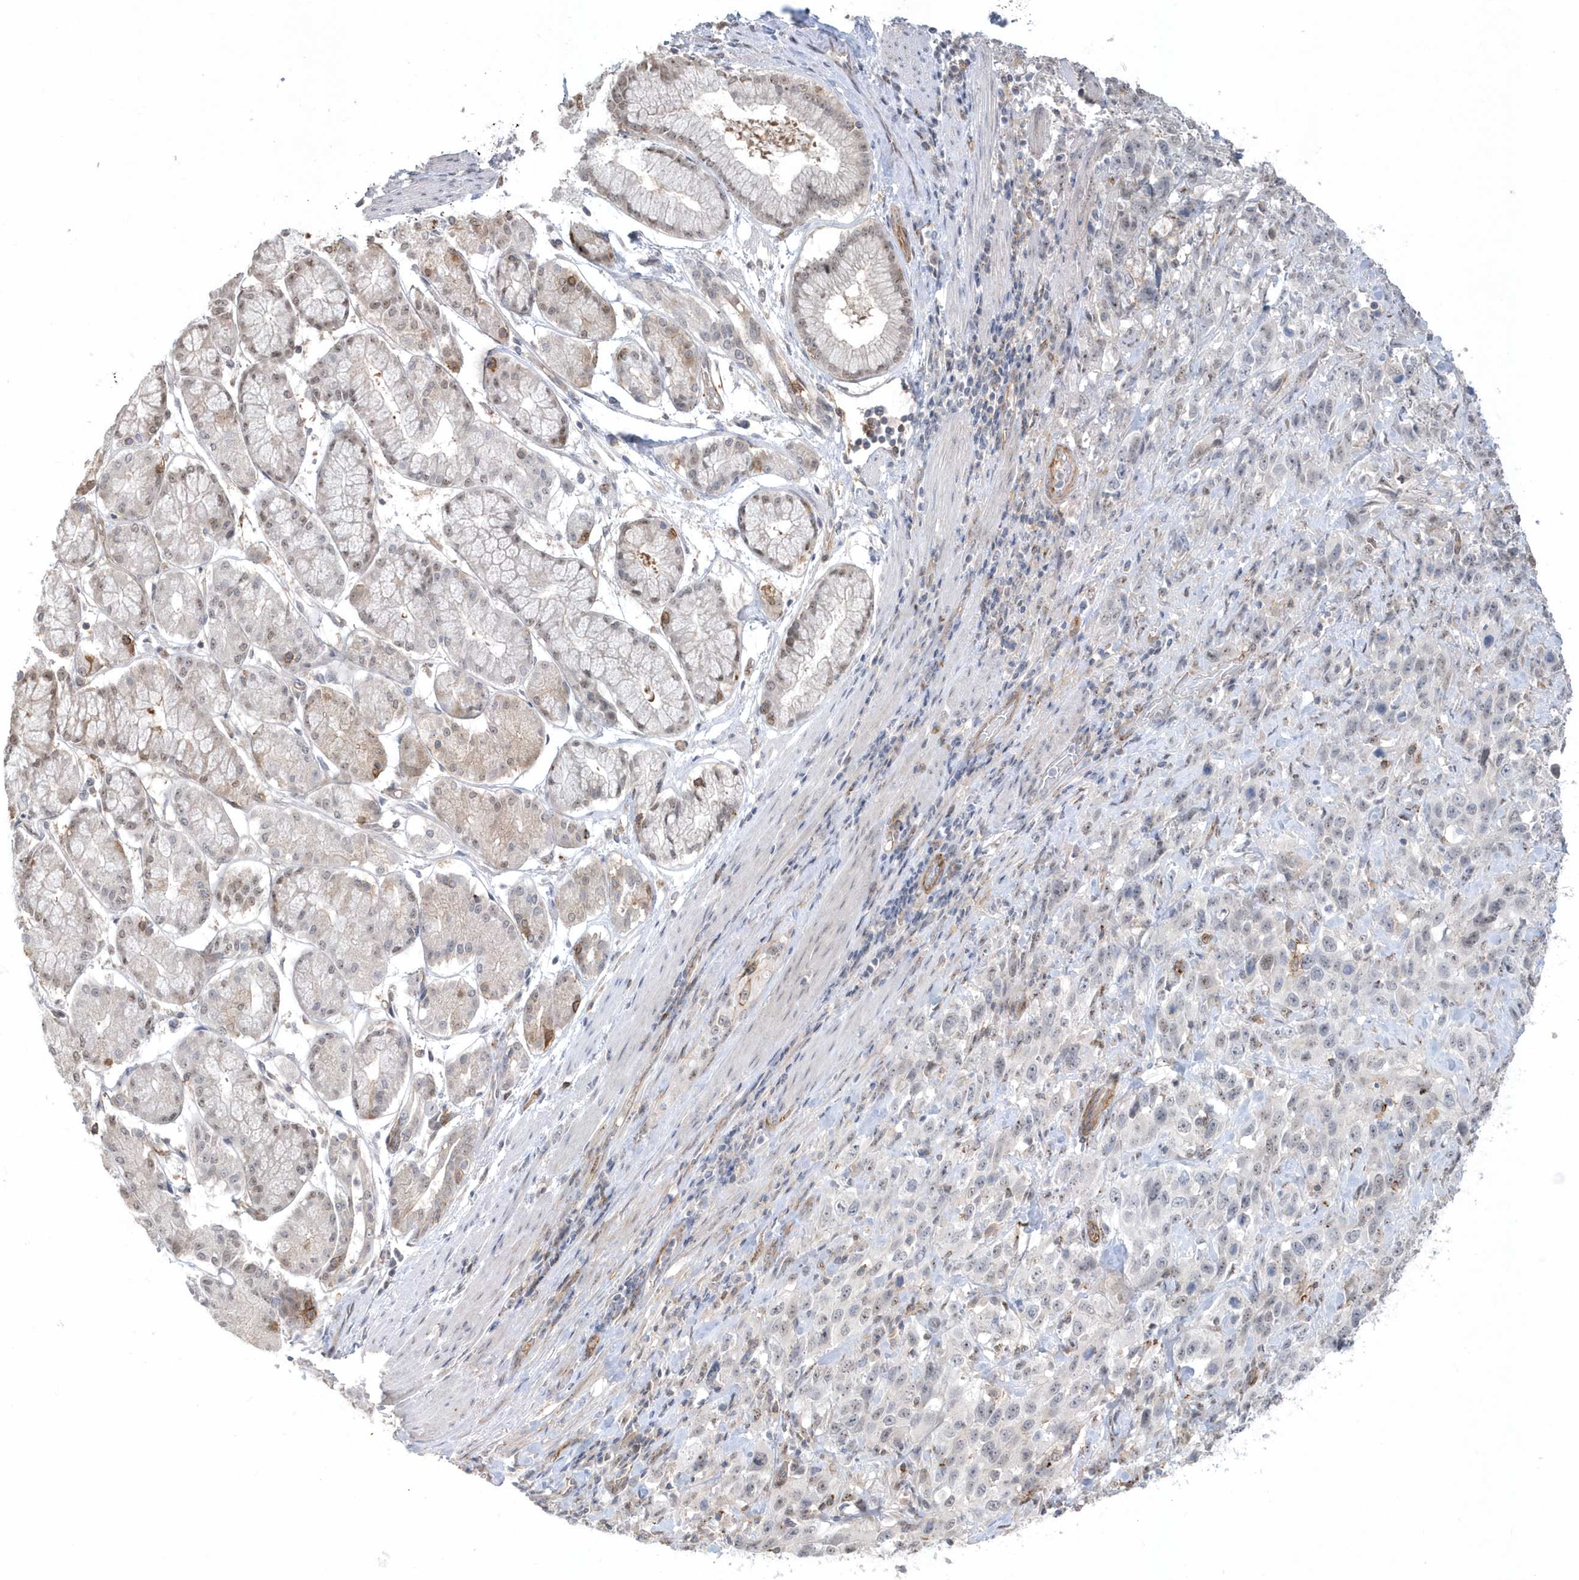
{"staining": {"intensity": "negative", "quantity": "none", "location": "none"}, "tissue": "stomach cancer", "cell_type": "Tumor cells", "image_type": "cancer", "snomed": [{"axis": "morphology", "description": "Normal tissue, NOS"}, {"axis": "morphology", "description": "Adenocarcinoma, NOS"}, {"axis": "topography", "description": "Lymph node"}, {"axis": "topography", "description": "Stomach"}], "caption": "The IHC histopathology image has no significant expression in tumor cells of stomach adenocarcinoma tissue. The staining is performed using DAB brown chromogen with nuclei counter-stained in using hematoxylin.", "gene": "CRIP3", "patient": {"sex": "male", "age": 48}}